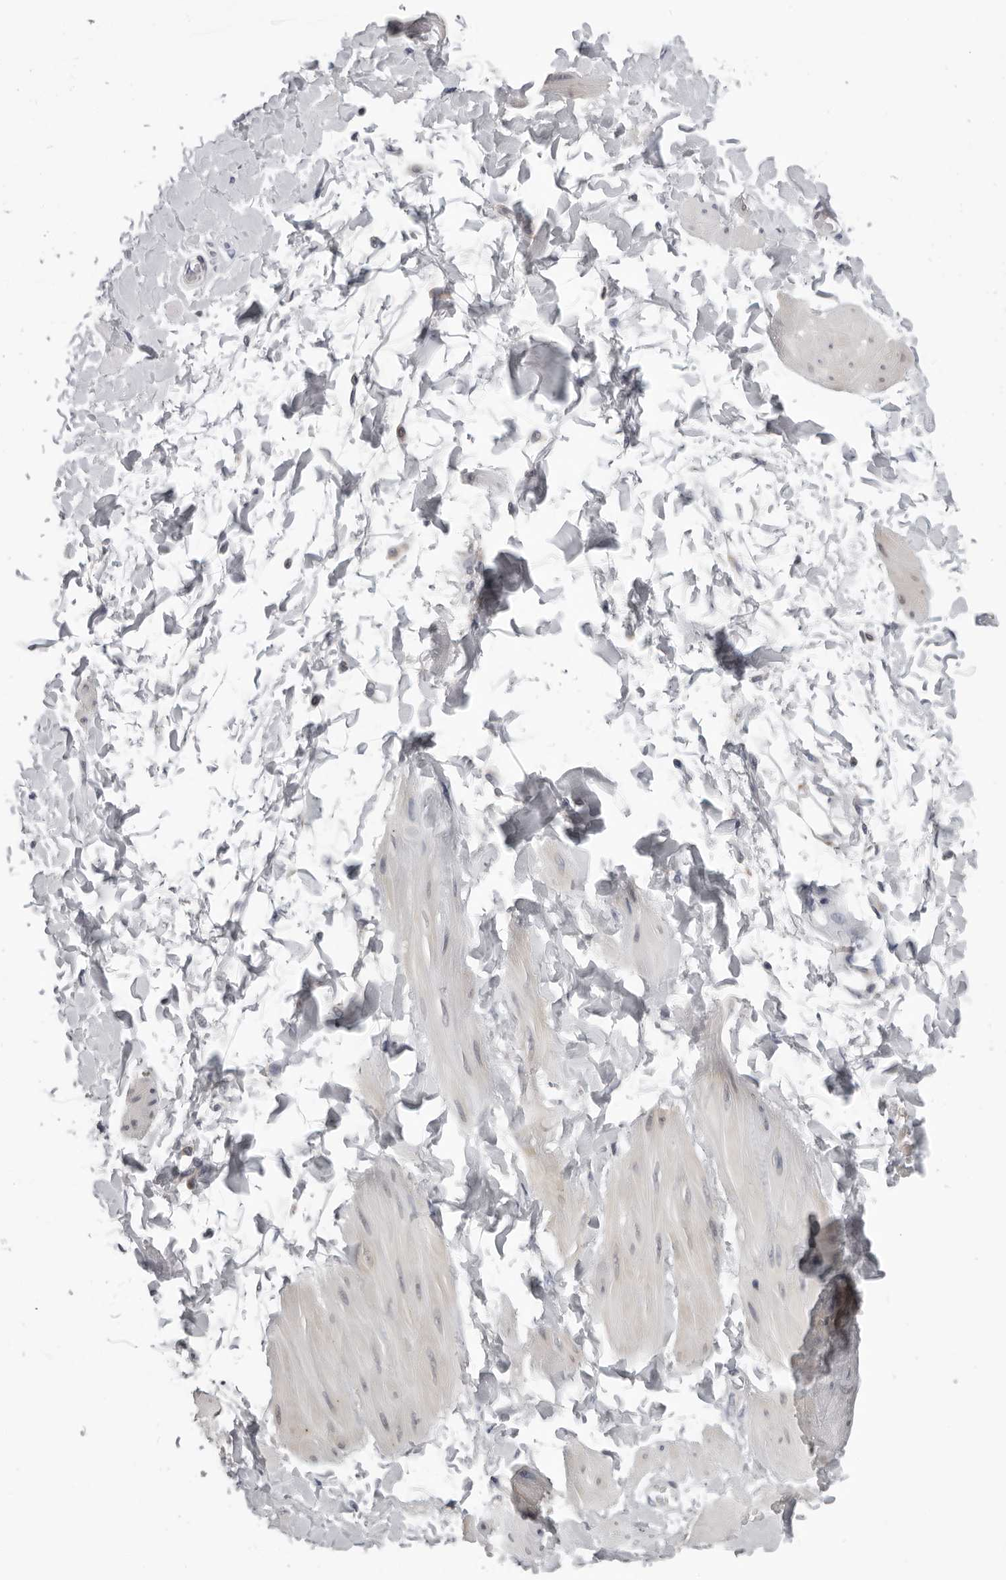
{"staining": {"intensity": "negative", "quantity": "none", "location": "none"}, "tissue": "adipose tissue", "cell_type": "Adipocytes", "image_type": "normal", "snomed": [{"axis": "morphology", "description": "Normal tissue, NOS"}, {"axis": "topography", "description": "Adipose tissue"}, {"axis": "topography", "description": "Vascular tissue"}, {"axis": "topography", "description": "Peripheral nerve tissue"}], "caption": "An image of adipose tissue stained for a protein shows no brown staining in adipocytes.", "gene": "CPT2", "patient": {"sex": "male", "age": 25}}